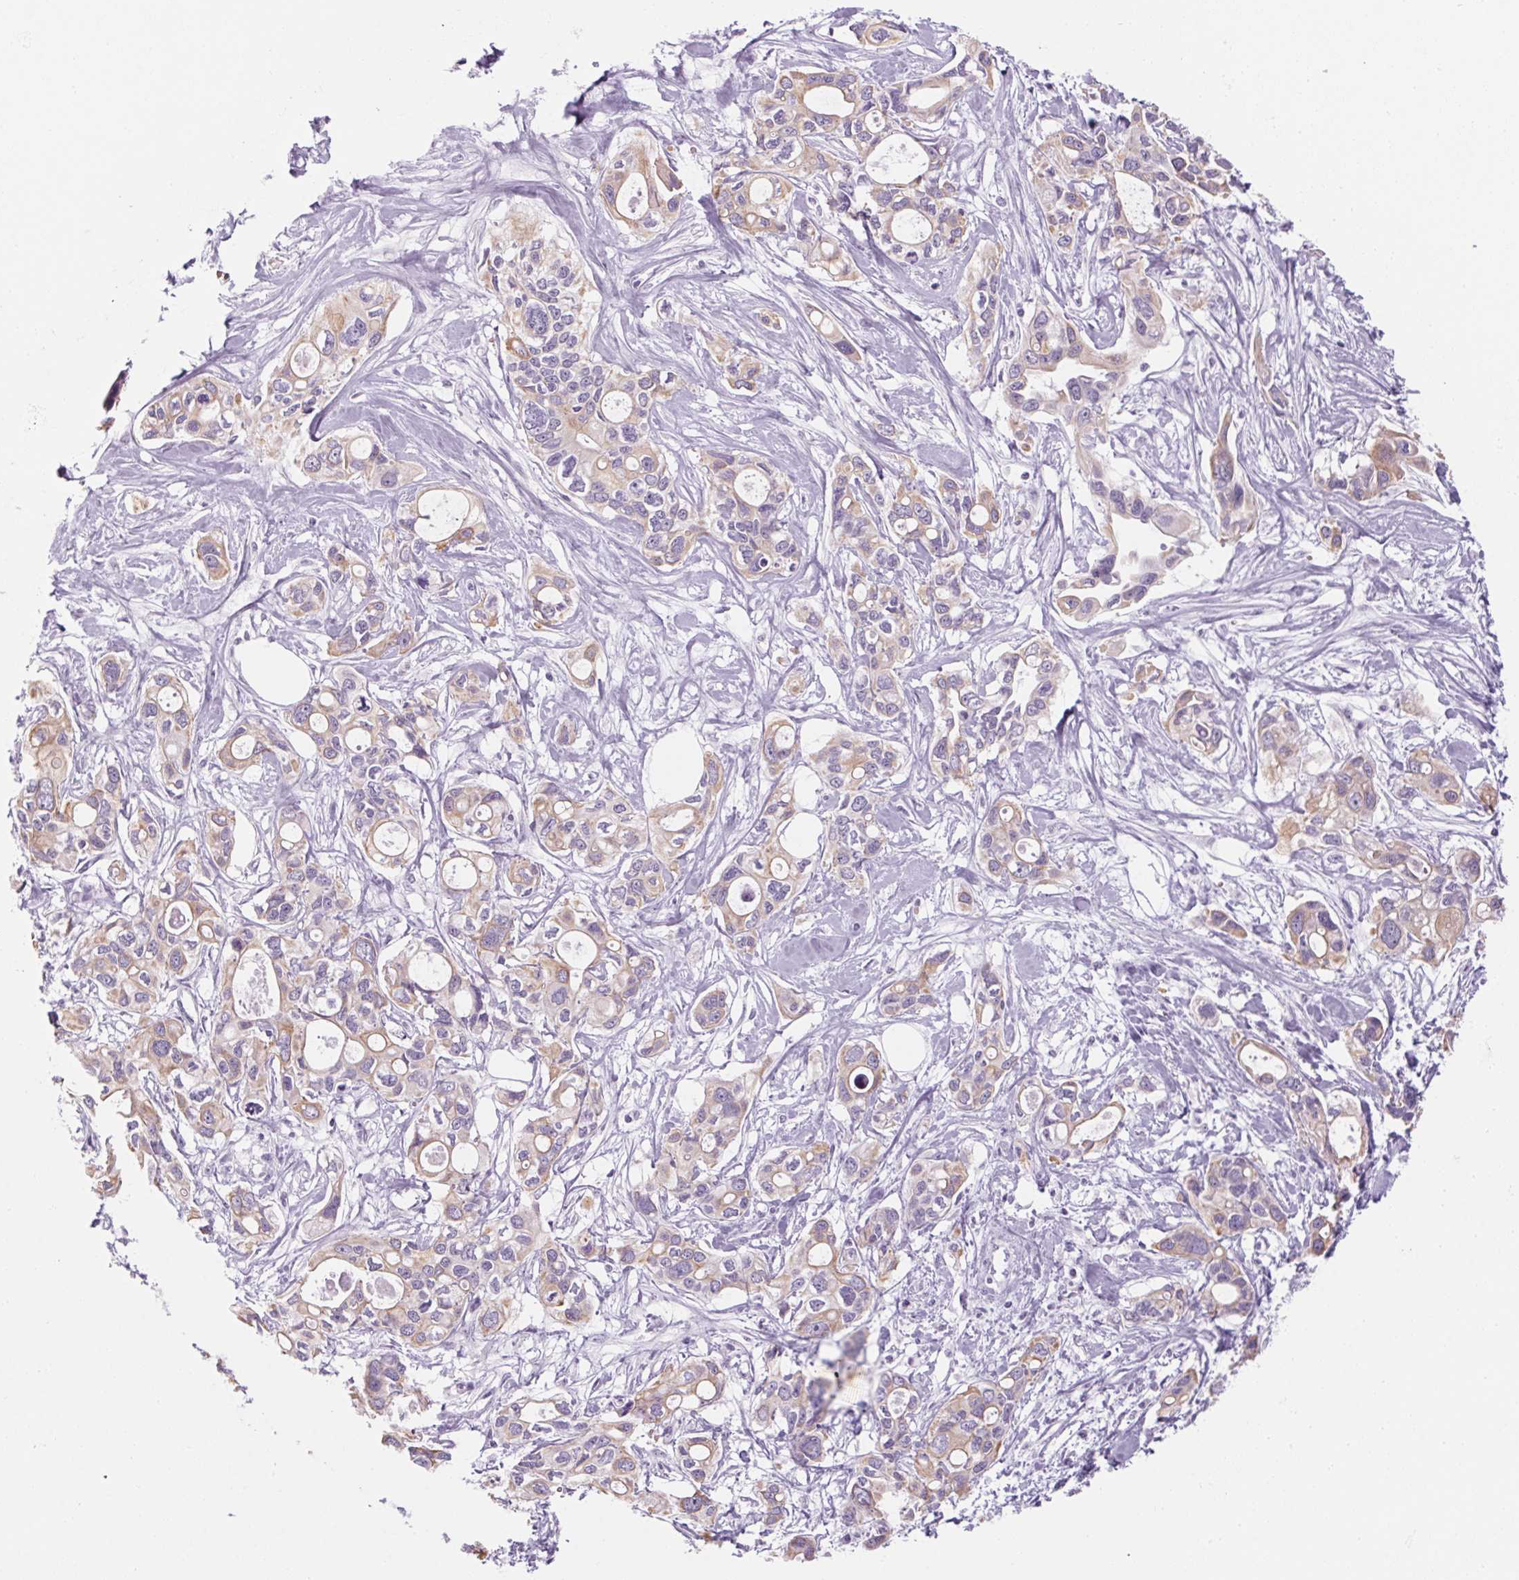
{"staining": {"intensity": "weak", "quantity": ">75%", "location": "cytoplasmic/membranous"}, "tissue": "pancreatic cancer", "cell_type": "Tumor cells", "image_type": "cancer", "snomed": [{"axis": "morphology", "description": "Adenocarcinoma, NOS"}, {"axis": "topography", "description": "Pancreas"}], "caption": "Human pancreatic adenocarcinoma stained for a protein (brown) shows weak cytoplasmic/membranous positive positivity in about >75% of tumor cells.", "gene": "RPTN", "patient": {"sex": "male", "age": 60}}